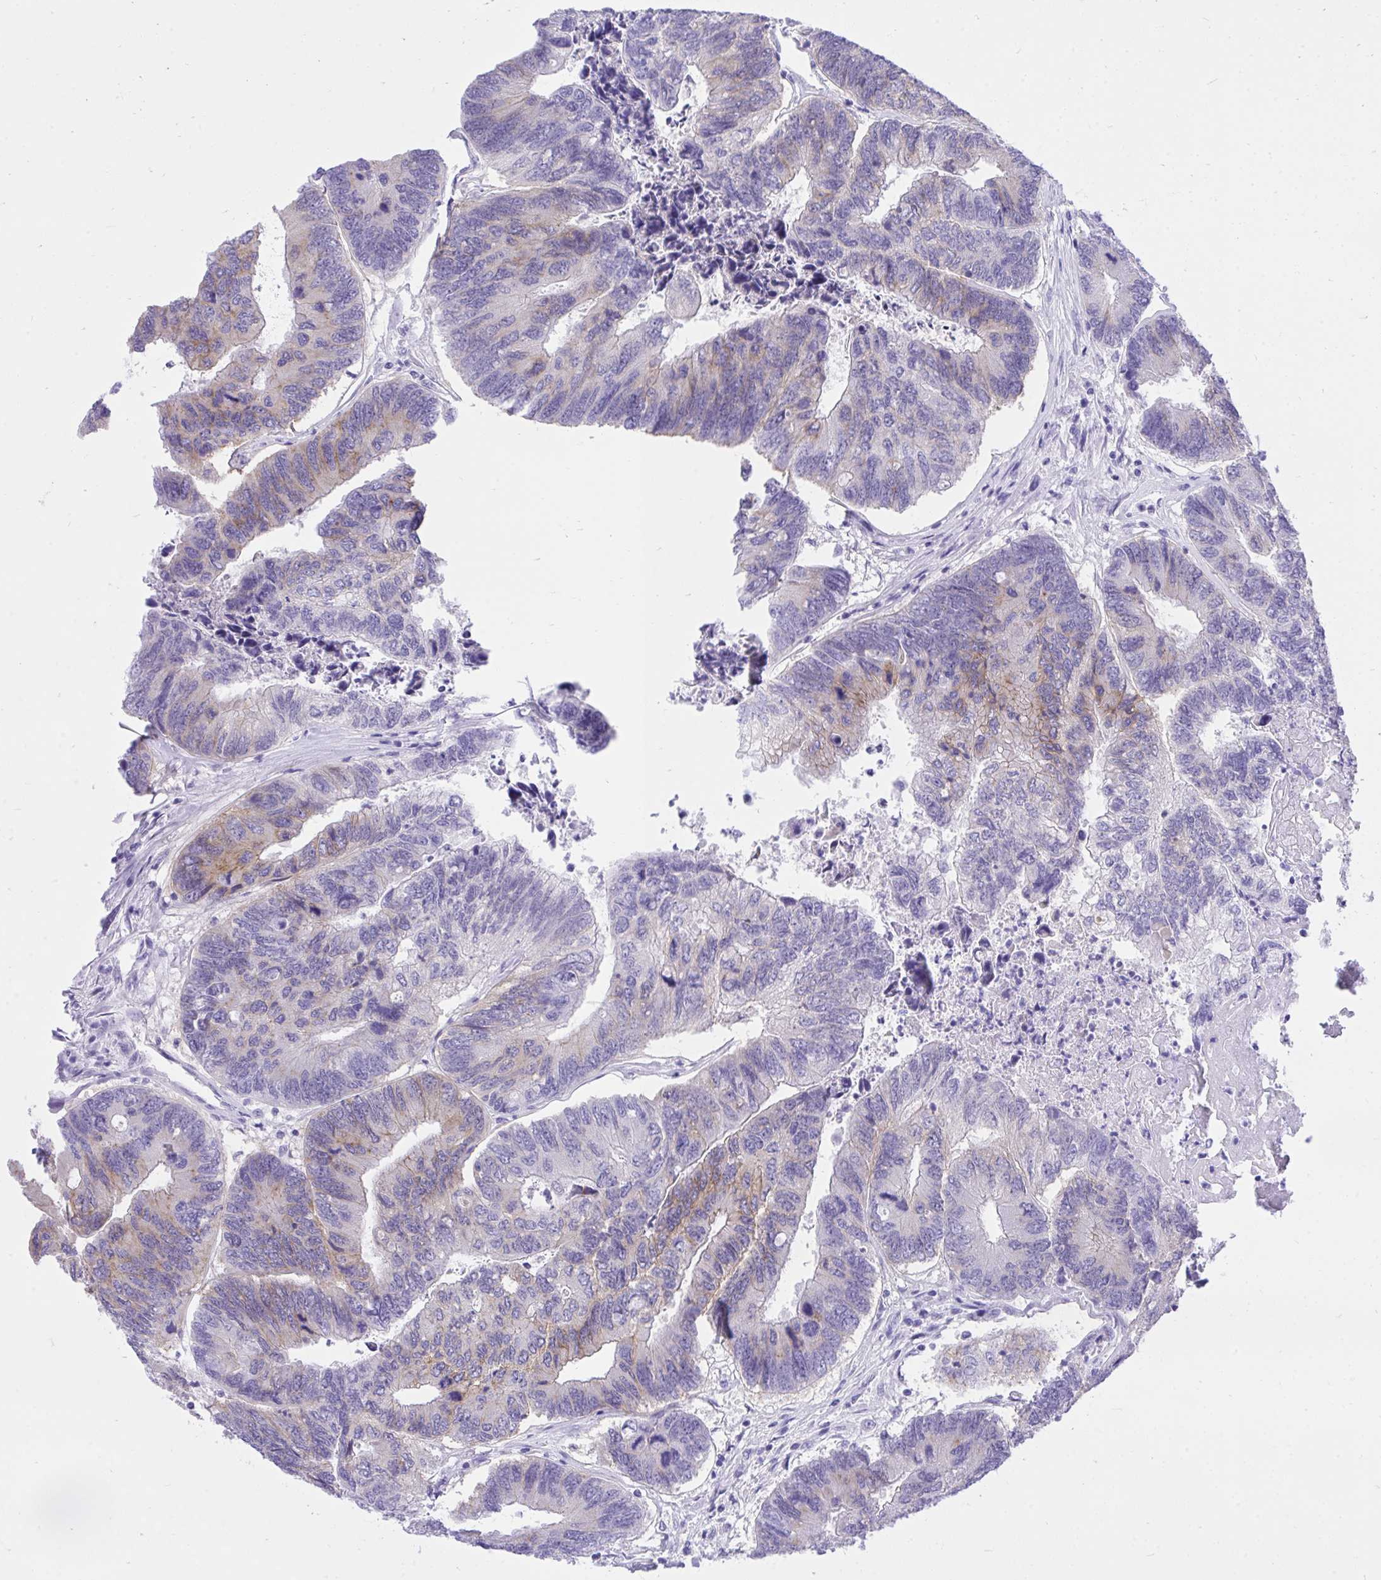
{"staining": {"intensity": "weak", "quantity": "<25%", "location": "cytoplasmic/membranous"}, "tissue": "colorectal cancer", "cell_type": "Tumor cells", "image_type": "cancer", "snomed": [{"axis": "morphology", "description": "Adenocarcinoma, NOS"}, {"axis": "topography", "description": "Colon"}], "caption": "A photomicrograph of colorectal cancer (adenocarcinoma) stained for a protein exhibits no brown staining in tumor cells. (Brightfield microscopy of DAB IHC at high magnification).", "gene": "KCNN4", "patient": {"sex": "female", "age": 67}}